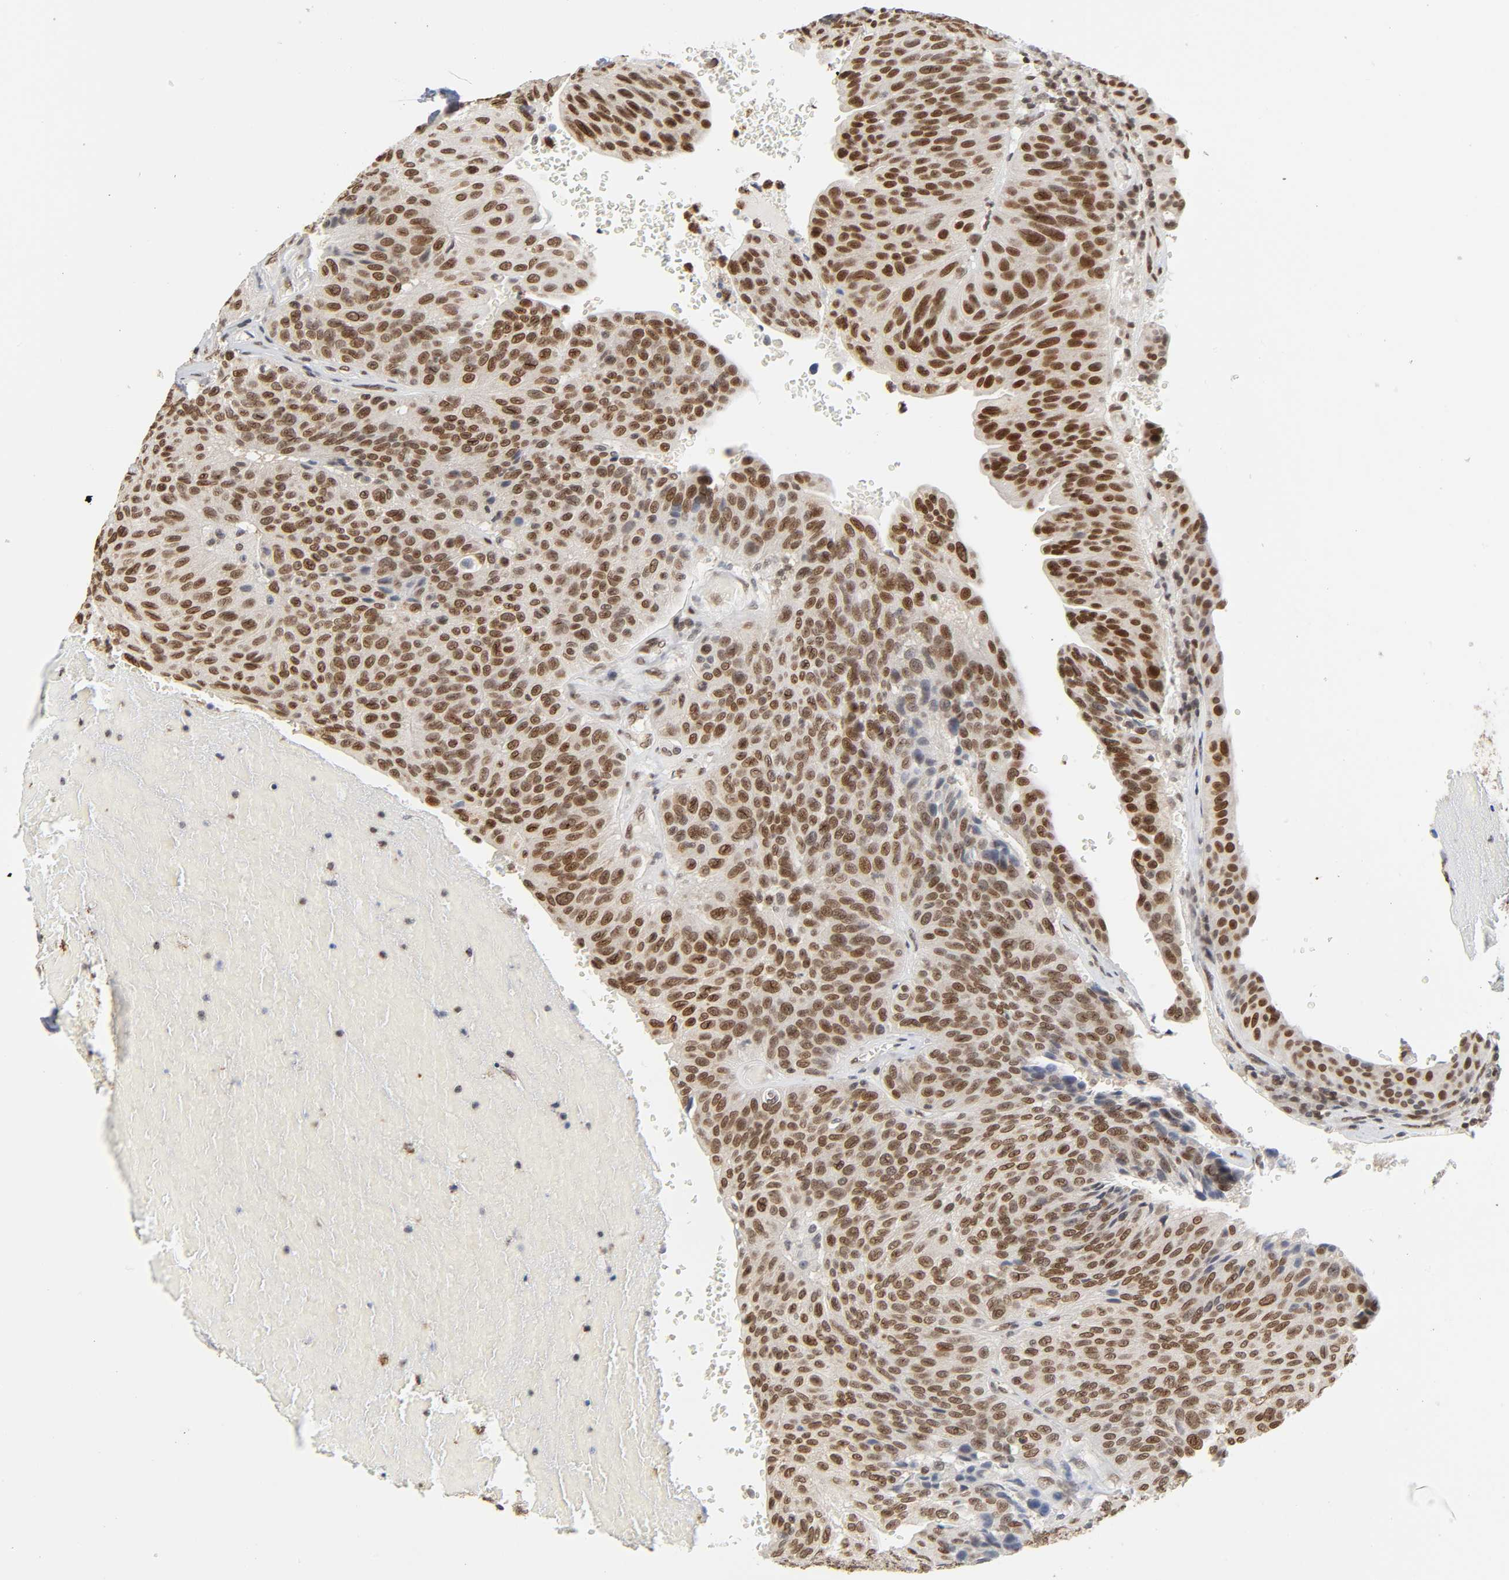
{"staining": {"intensity": "strong", "quantity": ">75%", "location": "nuclear"}, "tissue": "urothelial cancer", "cell_type": "Tumor cells", "image_type": "cancer", "snomed": [{"axis": "morphology", "description": "Urothelial carcinoma, High grade"}, {"axis": "topography", "description": "Urinary bladder"}], "caption": "IHC micrograph of neoplastic tissue: high-grade urothelial carcinoma stained using immunohistochemistry reveals high levels of strong protein expression localized specifically in the nuclear of tumor cells, appearing as a nuclear brown color.", "gene": "SUMO1", "patient": {"sex": "male", "age": 66}}